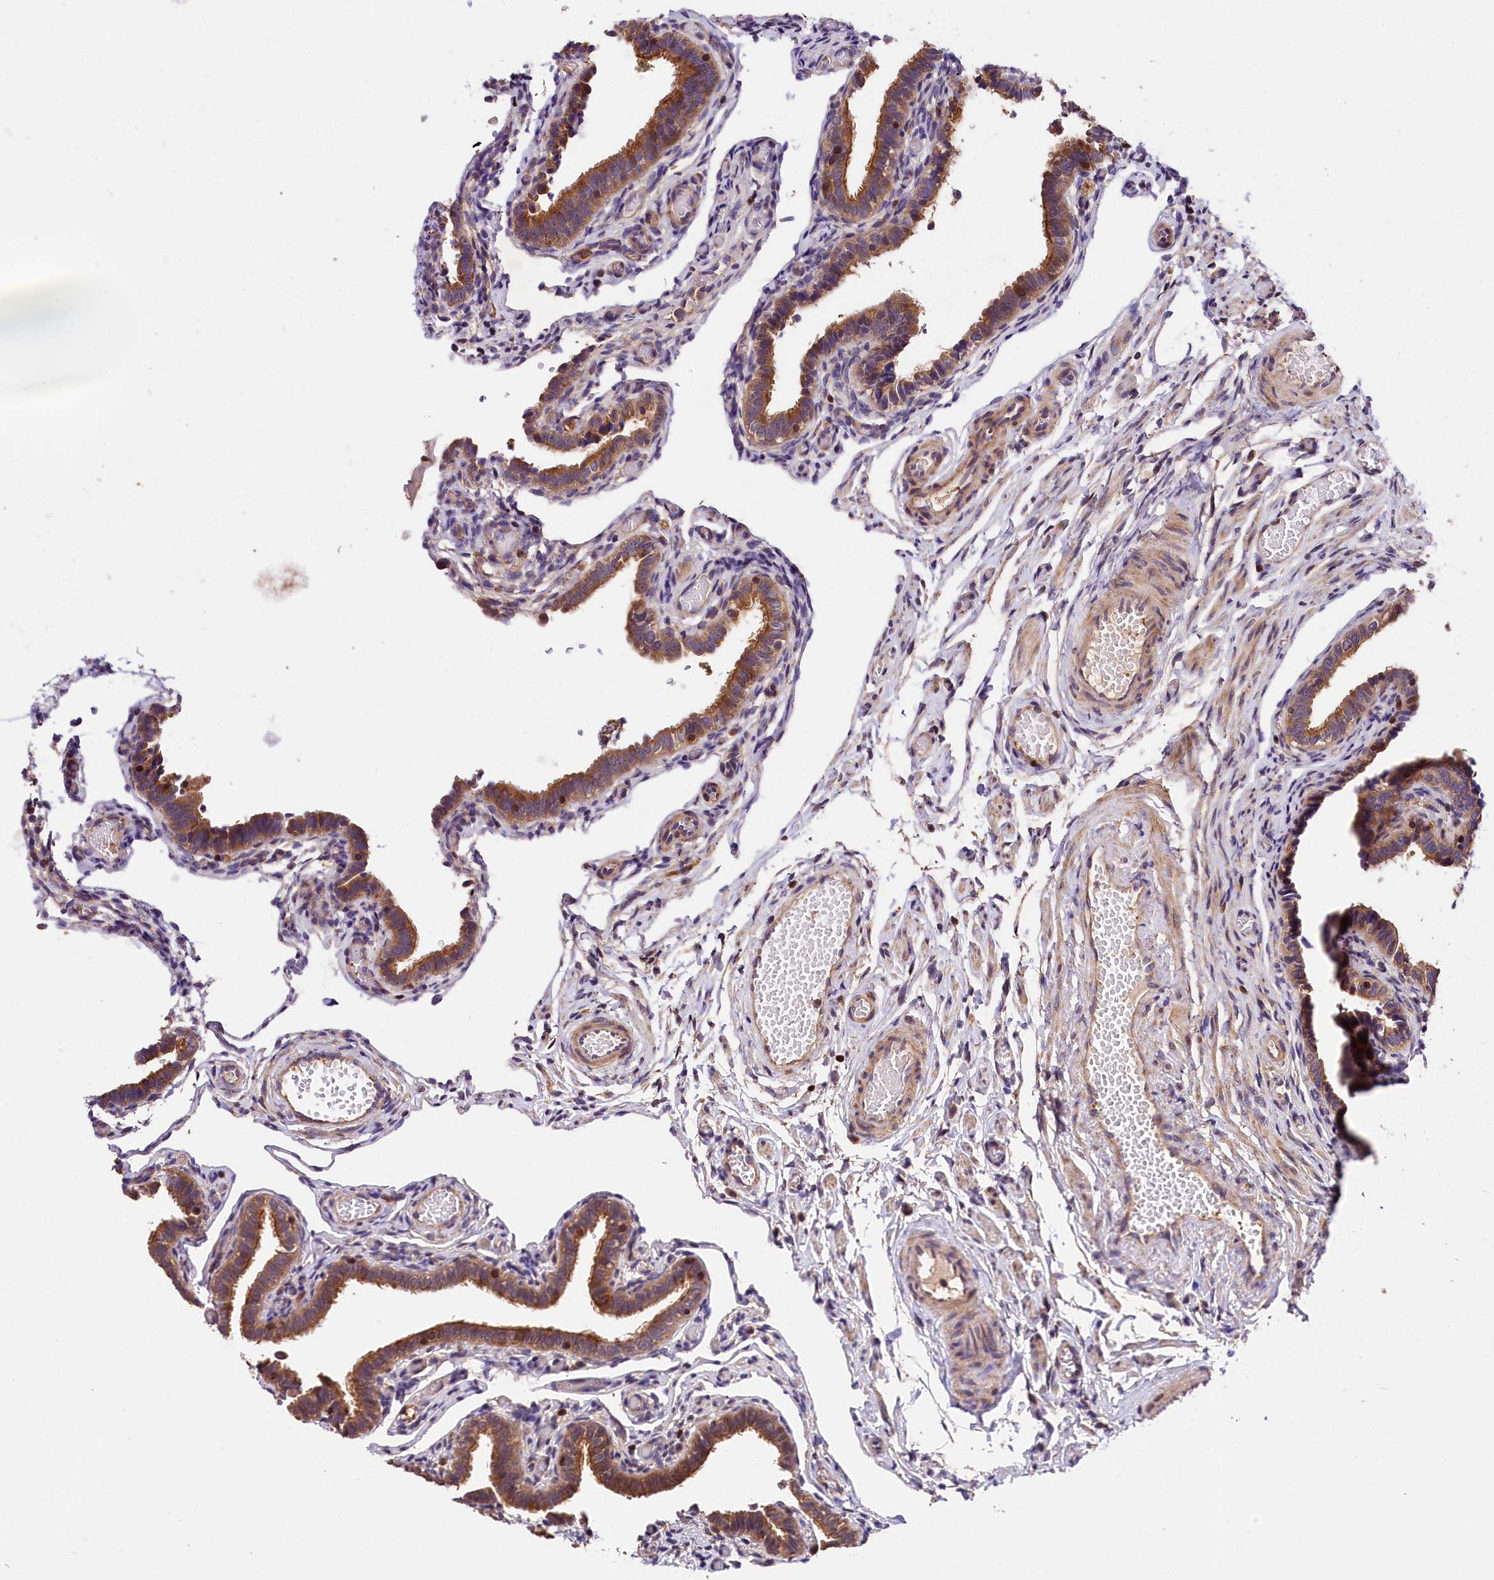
{"staining": {"intensity": "moderate", "quantity": ">75%", "location": "cytoplasmic/membranous"}, "tissue": "fallopian tube", "cell_type": "Glandular cells", "image_type": "normal", "snomed": [{"axis": "morphology", "description": "Normal tissue, NOS"}, {"axis": "topography", "description": "Fallopian tube"}], "caption": "A brown stain highlights moderate cytoplasmic/membranous staining of a protein in glandular cells of normal fallopian tube.", "gene": "KPTN", "patient": {"sex": "female", "age": 36}}